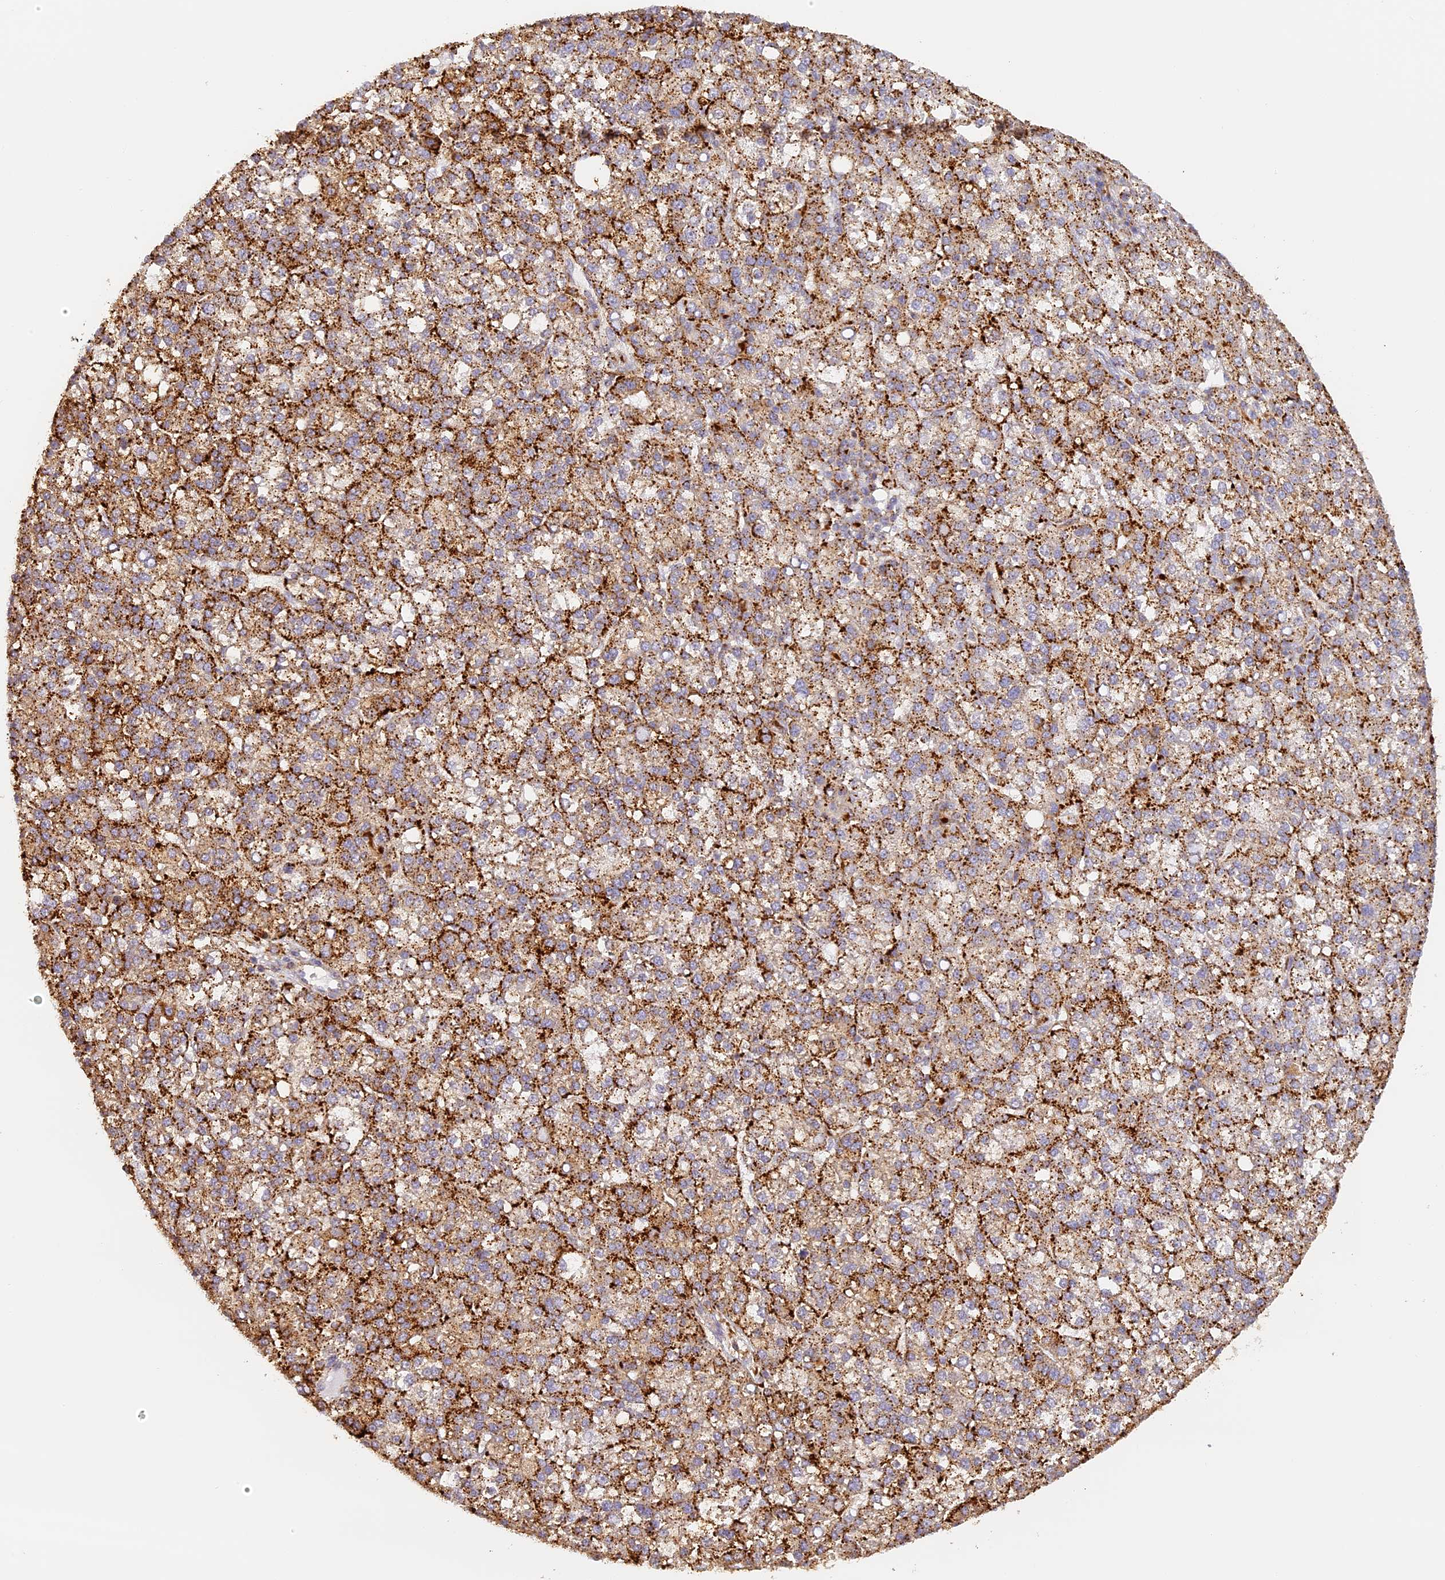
{"staining": {"intensity": "moderate", "quantity": ">75%", "location": "cytoplasmic/membranous"}, "tissue": "liver cancer", "cell_type": "Tumor cells", "image_type": "cancer", "snomed": [{"axis": "morphology", "description": "Carcinoma, Hepatocellular, NOS"}, {"axis": "topography", "description": "Liver"}], "caption": "Immunohistochemical staining of human liver cancer exhibits medium levels of moderate cytoplasmic/membranous protein positivity in approximately >75% of tumor cells. (Stains: DAB in brown, nuclei in blue, Microscopy: brightfield microscopy at high magnification).", "gene": "LAMP2", "patient": {"sex": "female", "age": 58}}